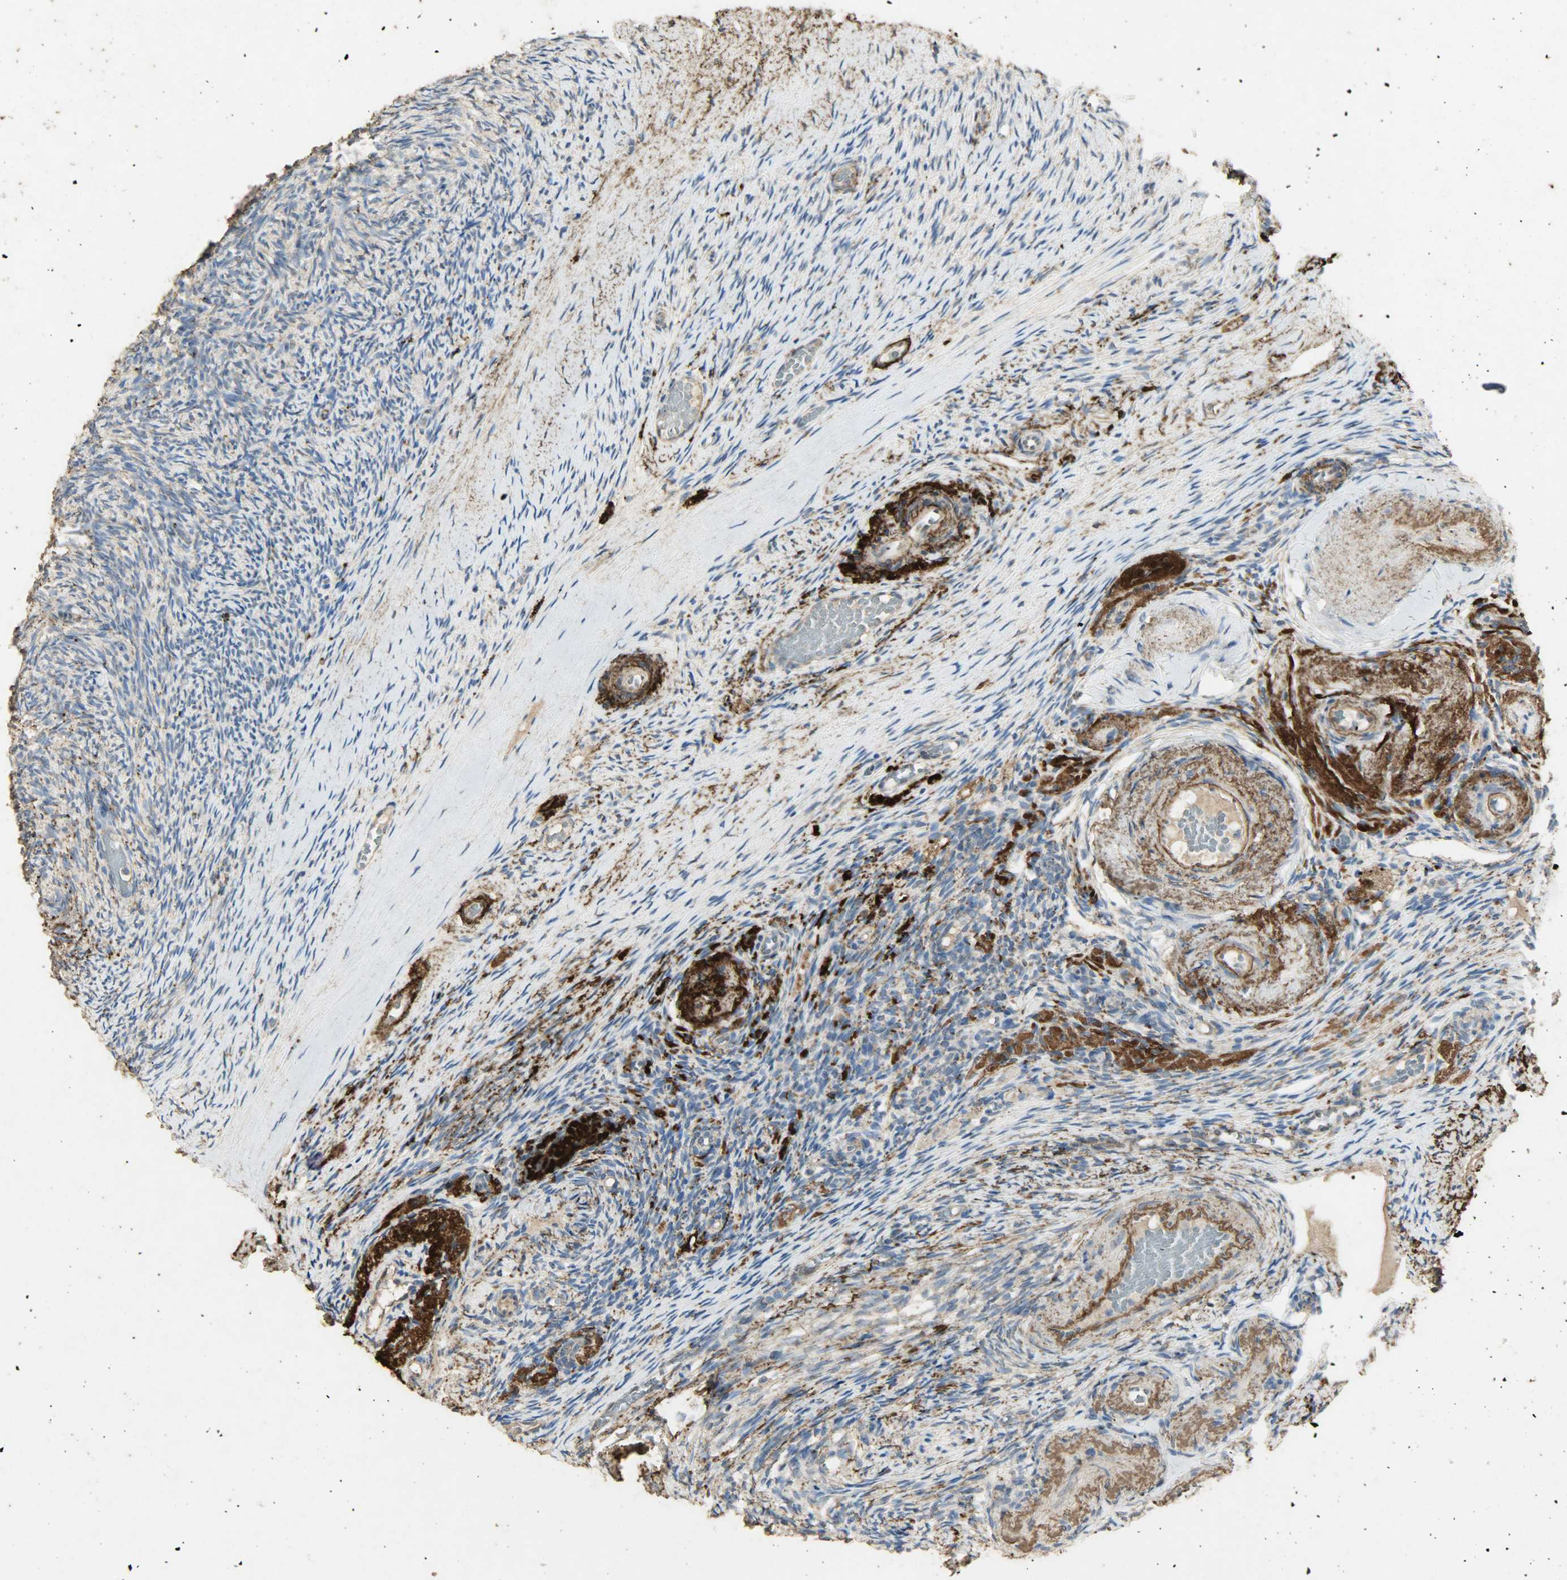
{"staining": {"intensity": "weak", "quantity": "25%-75%", "location": "cytoplasmic/membranous"}, "tissue": "ovary", "cell_type": "Ovarian stroma cells", "image_type": "normal", "snomed": [{"axis": "morphology", "description": "Normal tissue, NOS"}, {"axis": "topography", "description": "Ovary"}], "caption": "This photomicrograph demonstrates immunohistochemistry (IHC) staining of normal human ovary, with low weak cytoplasmic/membranous expression in approximately 25%-75% of ovarian stroma cells.", "gene": "ASB9", "patient": {"sex": "female", "age": 60}}